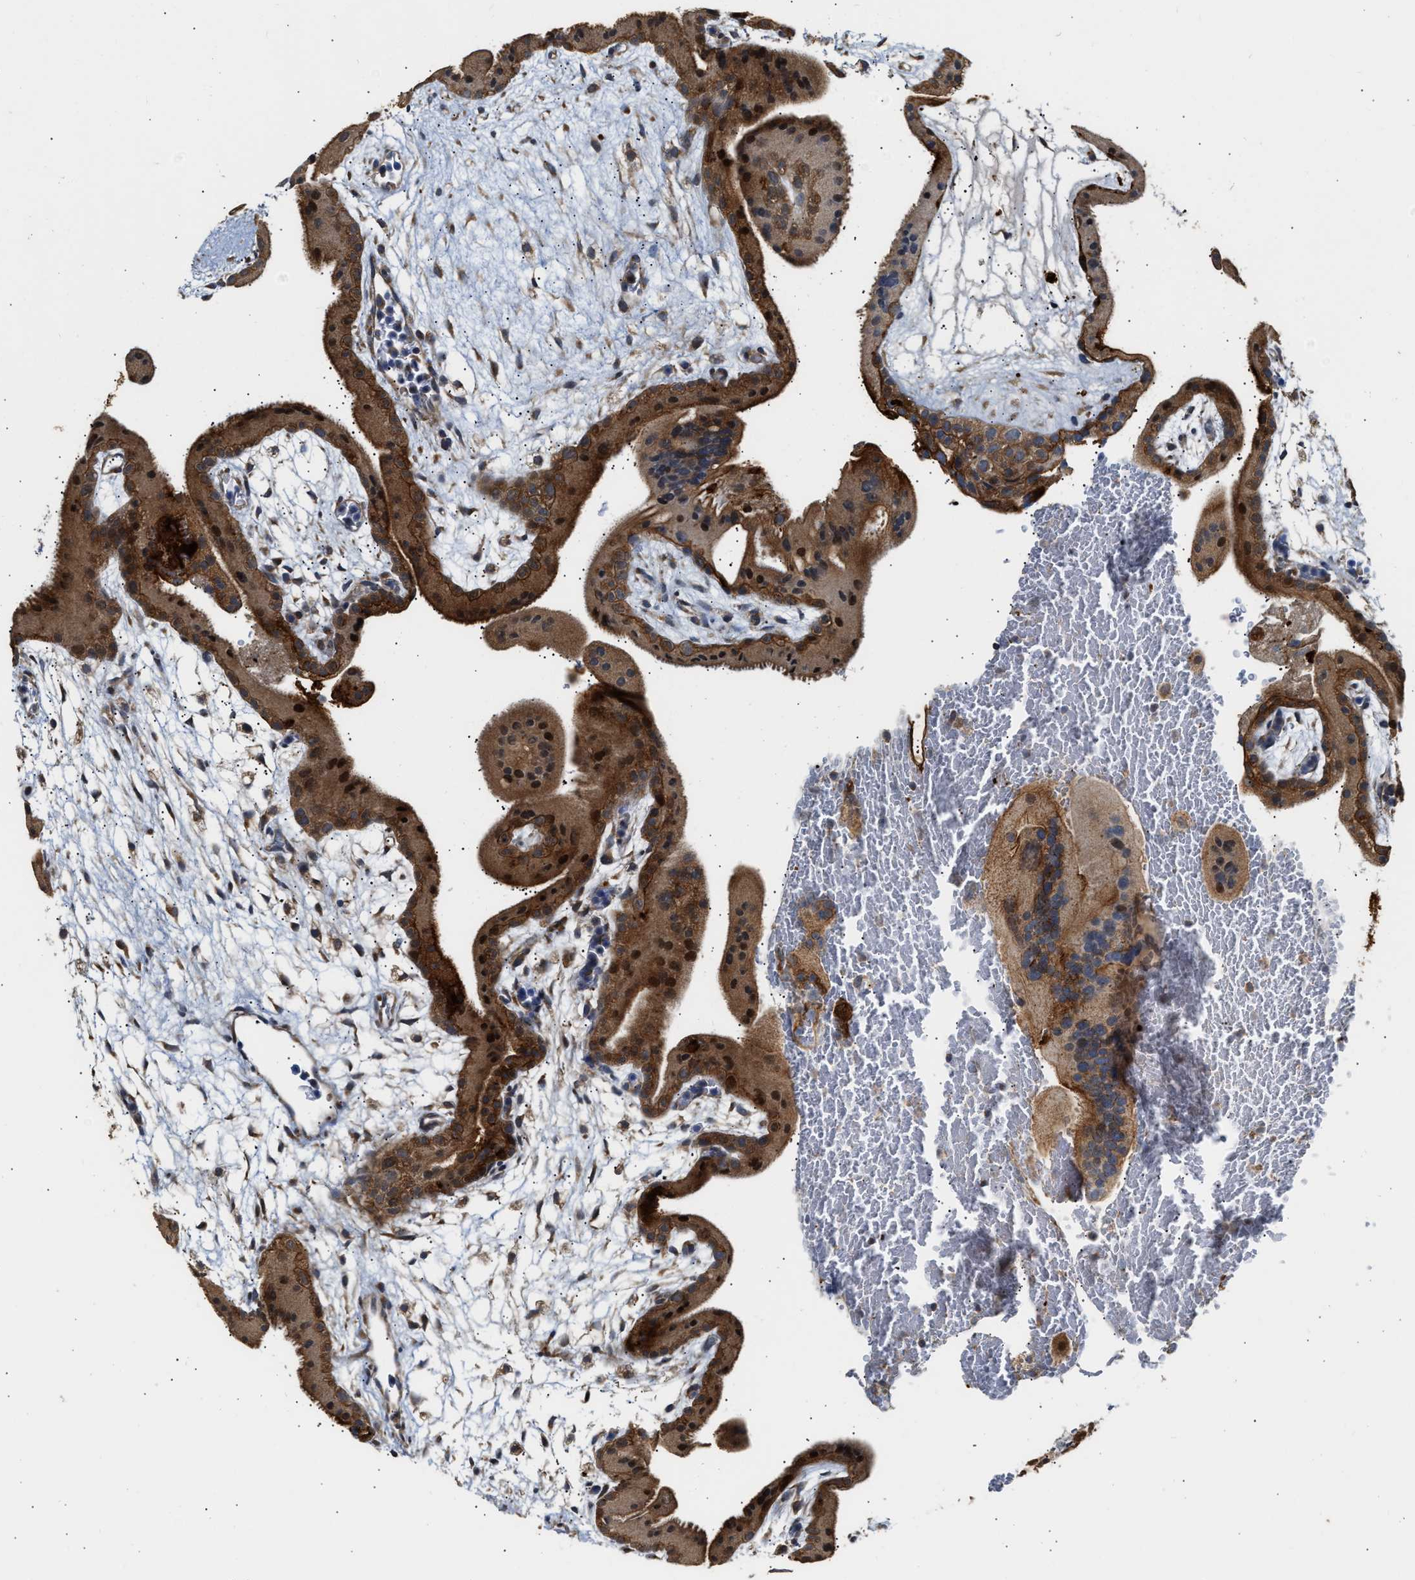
{"staining": {"intensity": "moderate", "quantity": ">75%", "location": "cytoplasmic/membranous"}, "tissue": "placenta", "cell_type": "Decidual cells", "image_type": "normal", "snomed": [{"axis": "morphology", "description": "Normal tissue, NOS"}, {"axis": "topography", "description": "Placenta"}], "caption": "A histopathology image showing moderate cytoplasmic/membranous staining in approximately >75% of decidual cells in benign placenta, as visualized by brown immunohistochemical staining.", "gene": "EXTL2", "patient": {"sex": "female", "age": 19}}